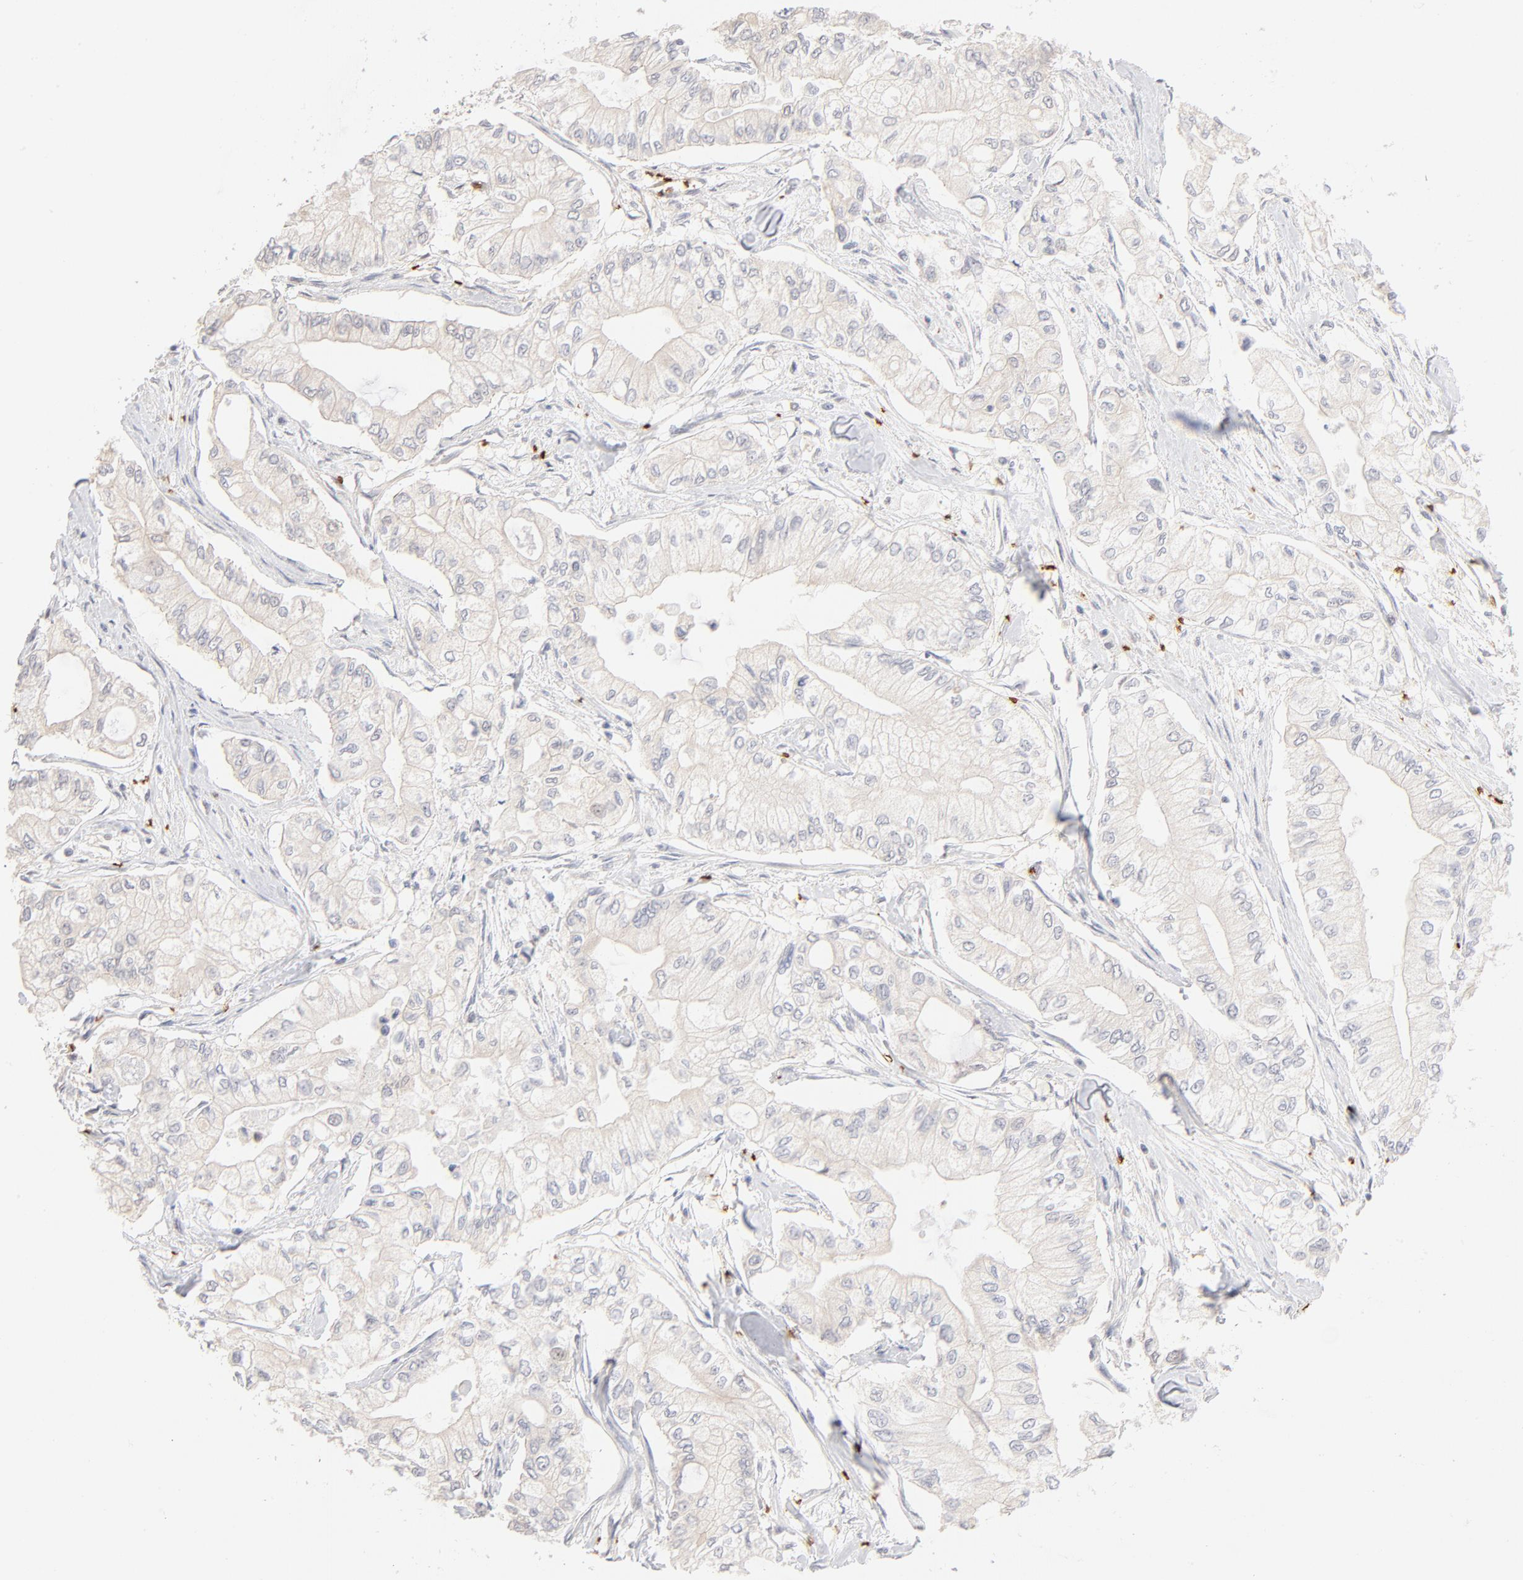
{"staining": {"intensity": "negative", "quantity": "none", "location": "none"}, "tissue": "pancreatic cancer", "cell_type": "Tumor cells", "image_type": "cancer", "snomed": [{"axis": "morphology", "description": "Adenocarcinoma, NOS"}, {"axis": "topography", "description": "Pancreas"}], "caption": "The photomicrograph reveals no significant positivity in tumor cells of pancreatic cancer.", "gene": "SPTB", "patient": {"sex": "male", "age": 79}}